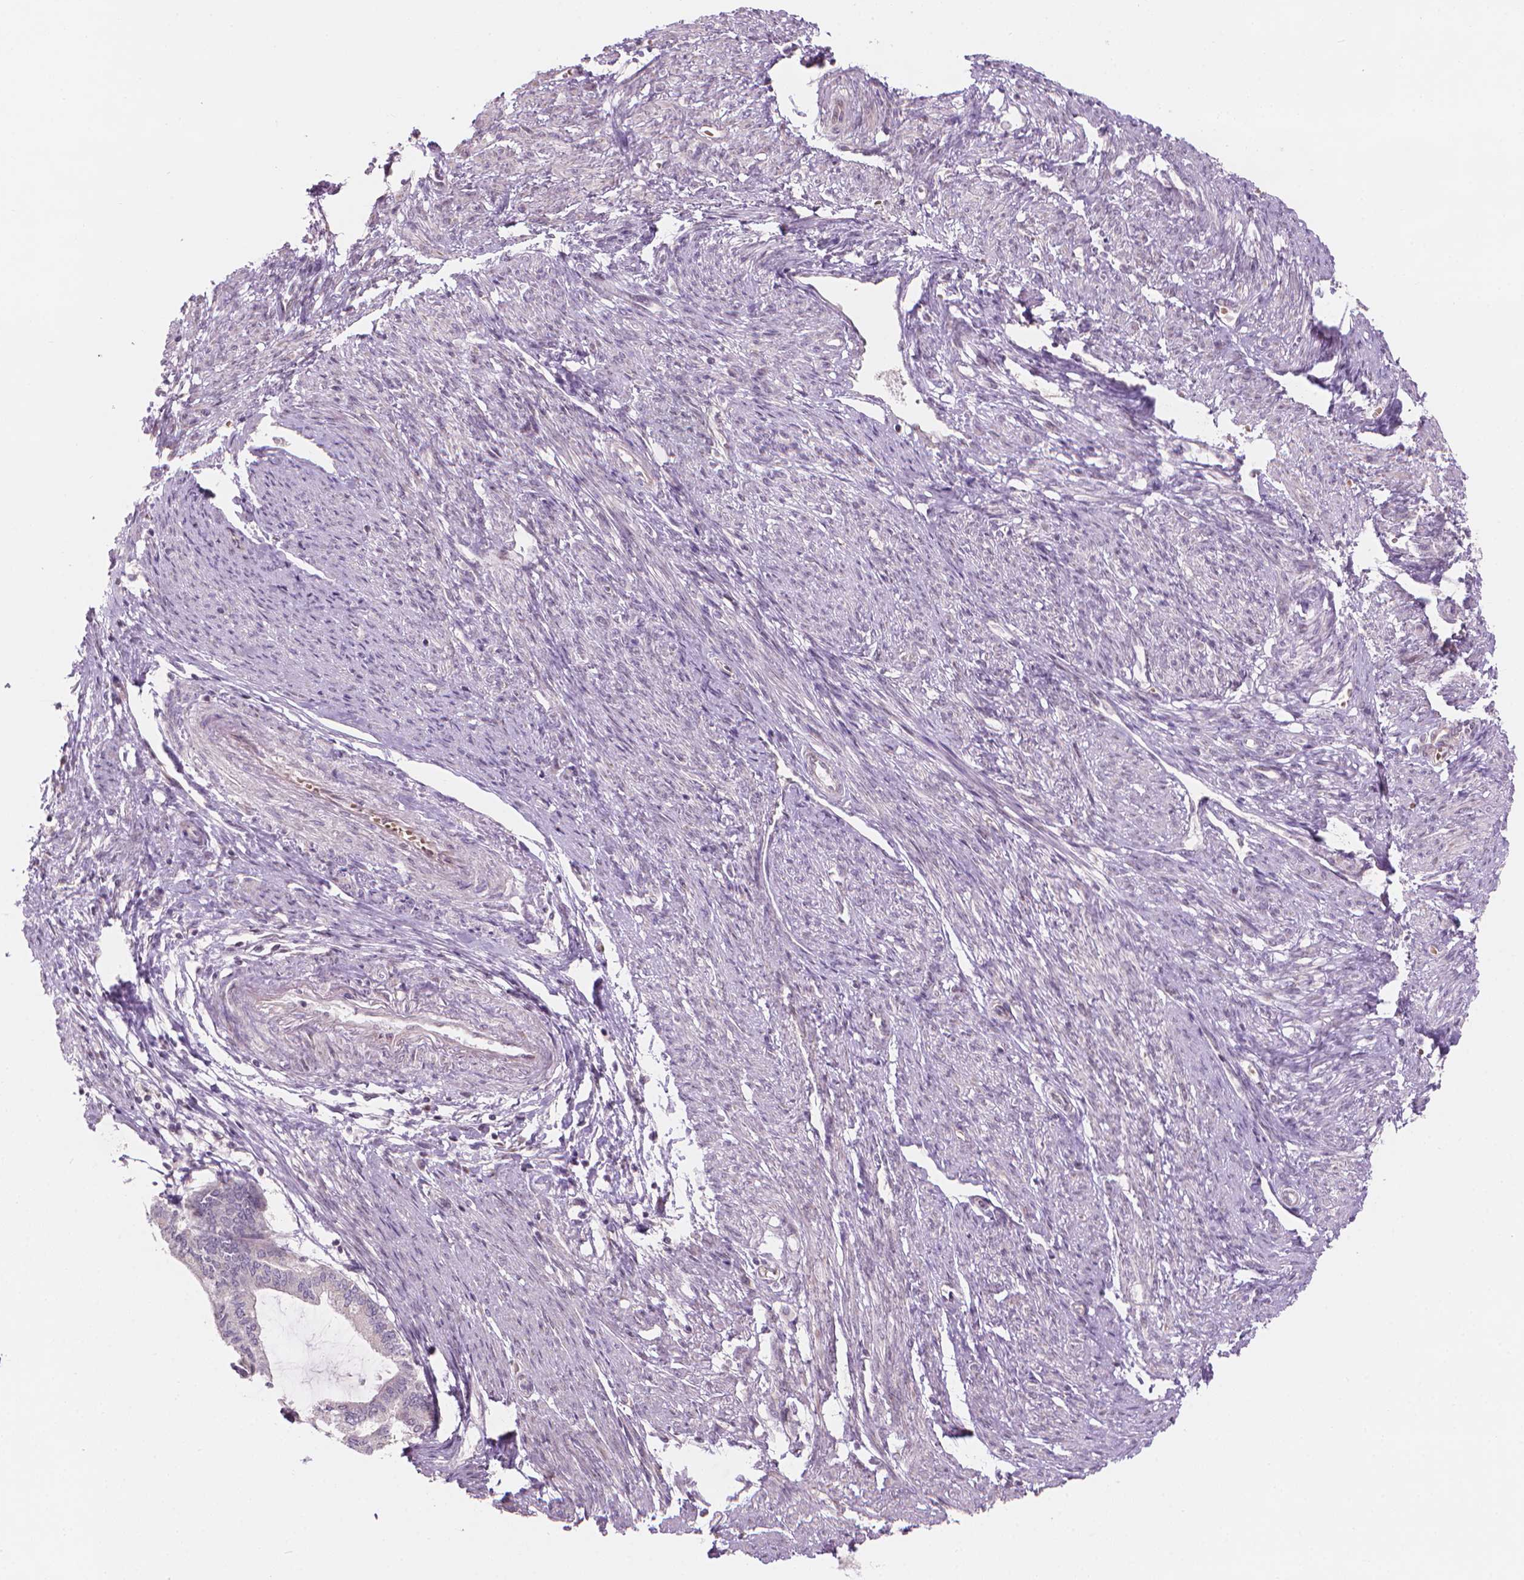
{"staining": {"intensity": "negative", "quantity": "none", "location": "none"}, "tissue": "endometrial cancer", "cell_type": "Tumor cells", "image_type": "cancer", "snomed": [{"axis": "morphology", "description": "Adenocarcinoma, NOS"}, {"axis": "topography", "description": "Endometrium"}], "caption": "DAB (3,3'-diaminobenzidine) immunohistochemical staining of endometrial cancer displays no significant expression in tumor cells.", "gene": "IFFO1", "patient": {"sex": "female", "age": 86}}